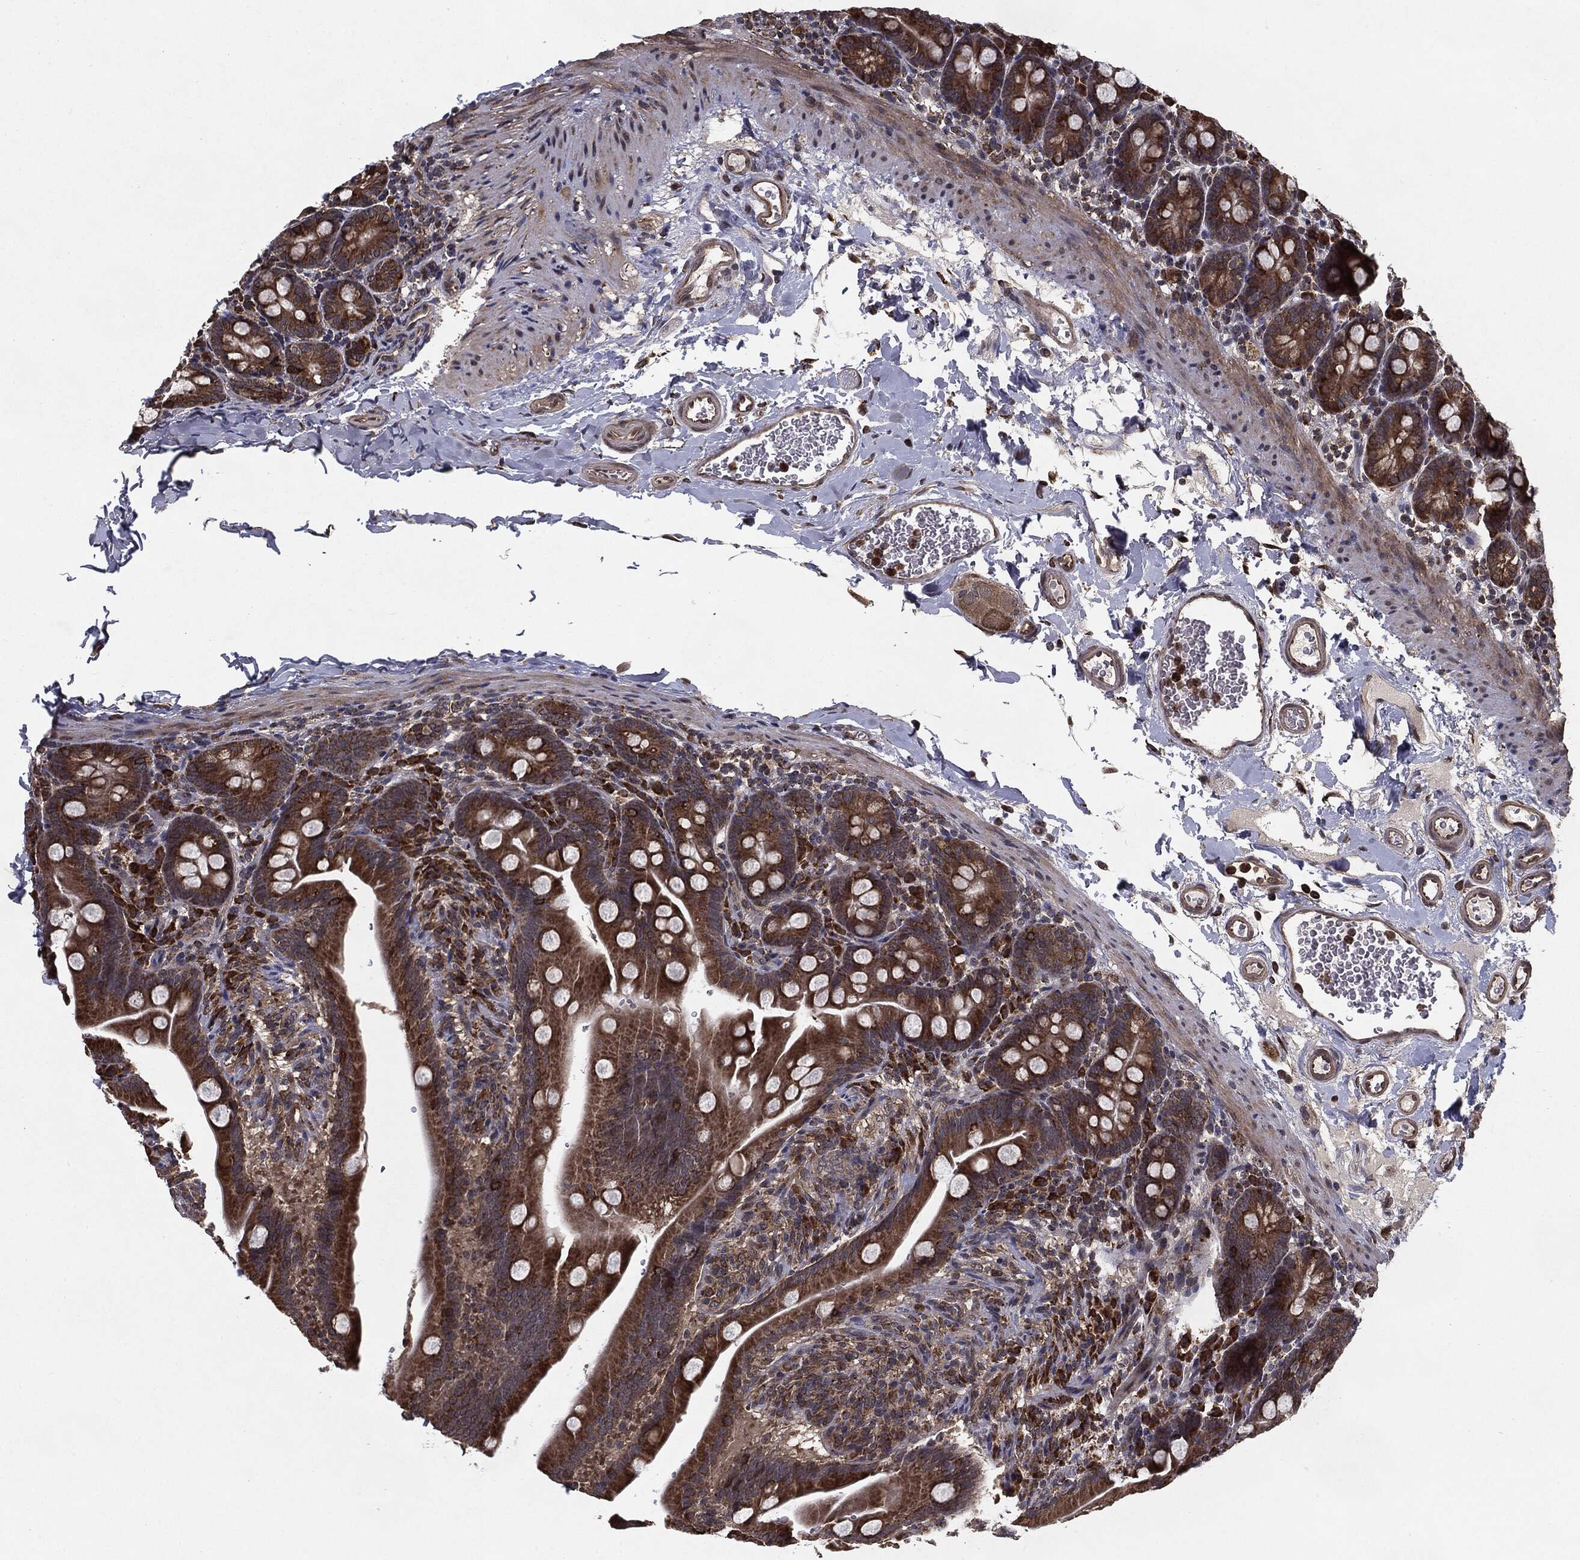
{"staining": {"intensity": "strong", "quantity": ">75%", "location": "cytoplasmic/membranous"}, "tissue": "small intestine", "cell_type": "Glandular cells", "image_type": "normal", "snomed": [{"axis": "morphology", "description": "Normal tissue, NOS"}, {"axis": "topography", "description": "Small intestine"}], "caption": "Benign small intestine was stained to show a protein in brown. There is high levels of strong cytoplasmic/membranous expression in about >75% of glandular cells. (DAB (3,3'-diaminobenzidine) = brown stain, brightfield microscopy at high magnification).", "gene": "HDAC5", "patient": {"sex": "female", "age": 44}}